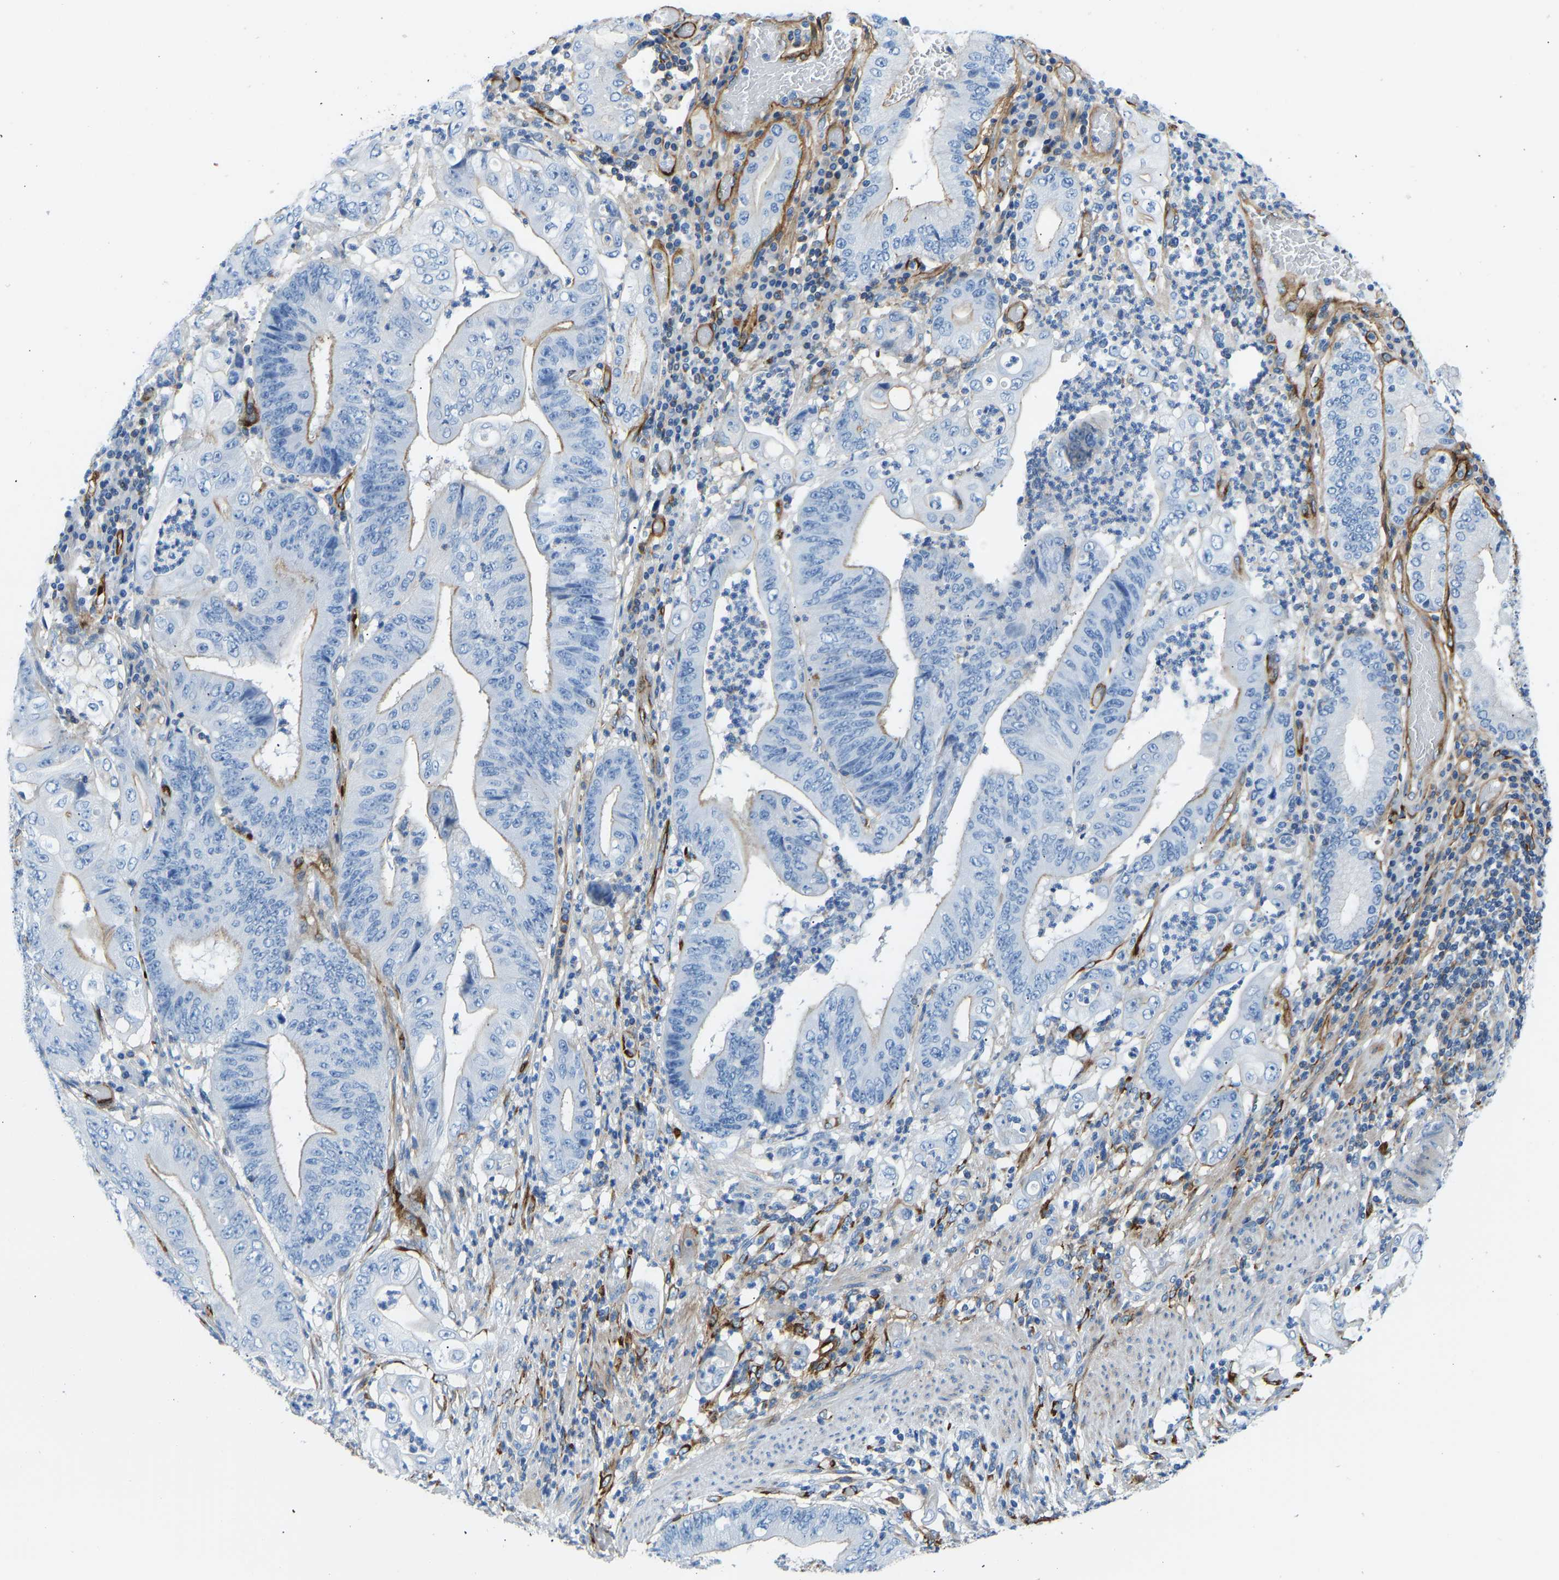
{"staining": {"intensity": "moderate", "quantity": "<25%", "location": "cytoplasmic/membranous"}, "tissue": "stomach cancer", "cell_type": "Tumor cells", "image_type": "cancer", "snomed": [{"axis": "morphology", "description": "Adenocarcinoma, NOS"}, {"axis": "topography", "description": "Stomach"}], "caption": "IHC micrograph of neoplastic tissue: human stomach cancer stained using immunohistochemistry displays low levels of moderate protein expression localized specifically in the cytoplasmic/membranous of tumor cells, appearing as a cytoplasmic/membranous brown color.", "gene": "COL15A1", "patient": {"sex": "female", "age": 73}}